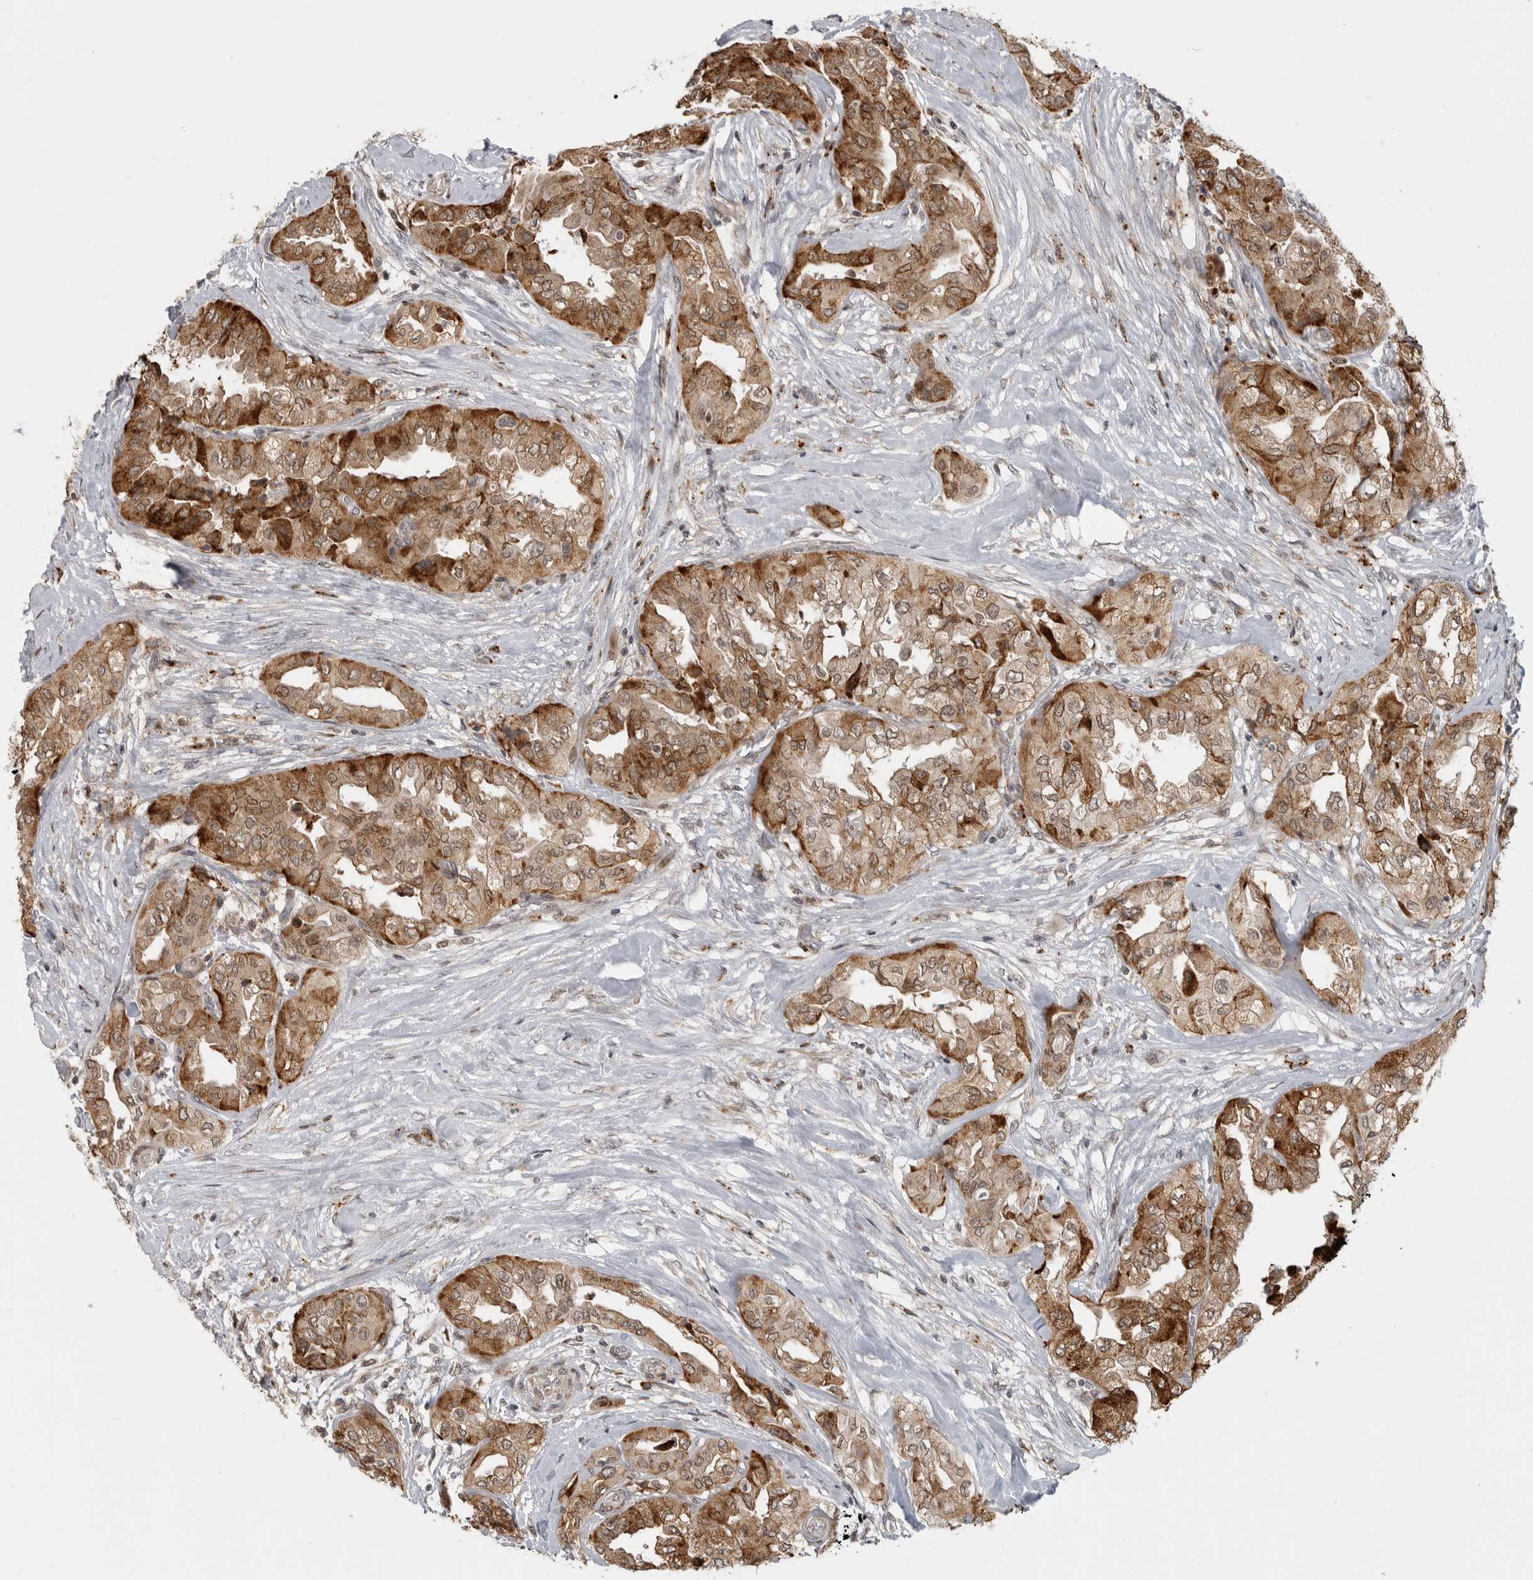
{"staining": {"intensity": "strong", "quantity": ">75%", "location": "cytoplasmic/membranous,nuclear"}, "tissue": "thyroid cancer", "cell_type": "Tumor cells", "image_type": "cancer", "snomed": [{"axis": "morphology", "description": "Papillary adenocarcinoma, NOS"}, {"axis": "topography", "description": "Thyroid gland"}], "caption": "Tumor cells reveal strong cytoplasmic/membranous and nuclear expression in approximately >75% of cells in papillary adenocarcinoma (thyroid).", "gene": "CEP295NL", "patient": {"sex": "female", "age": 59}}